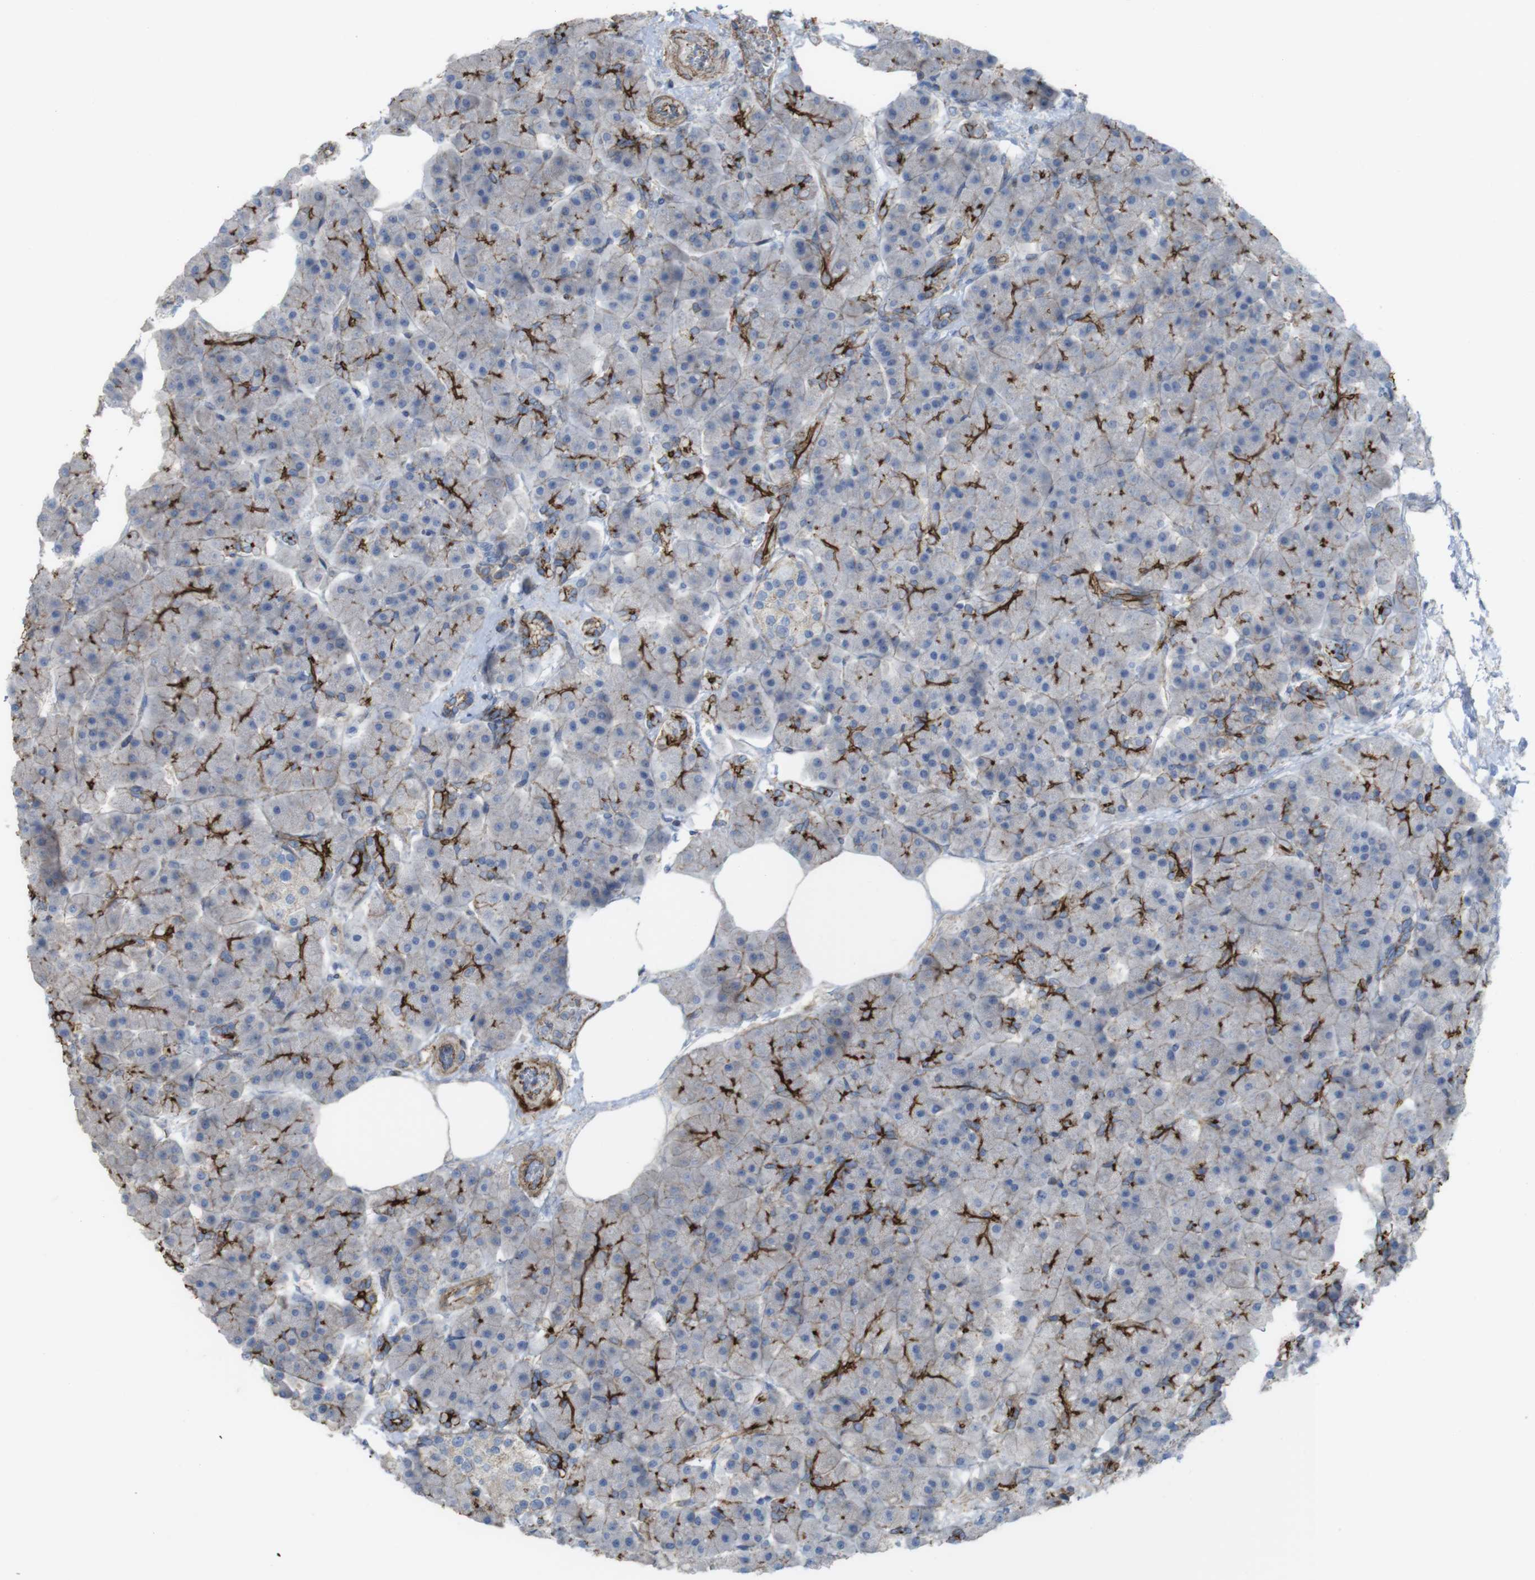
{"staining": {"intensity": "strong", "quantity": "25%-75%", "location": "cytoplasmic/membranous"}, "tissue": "pancreas", "cell_type": "Exocrine glandular cells", "image_type": "normal", "snomed": [{"axis": "morphology", "description": "Normal tissue, NOS"}, {"axis": "topography", "description": "Pancreas"}], "caption": "Strong cytoplasmic/membranous protein staining is identified in approximately 25%-75% of exocrine glandular cells in pancreas.", "gene": "PREX2", "patient": {"sex": "female", "age": 70}}